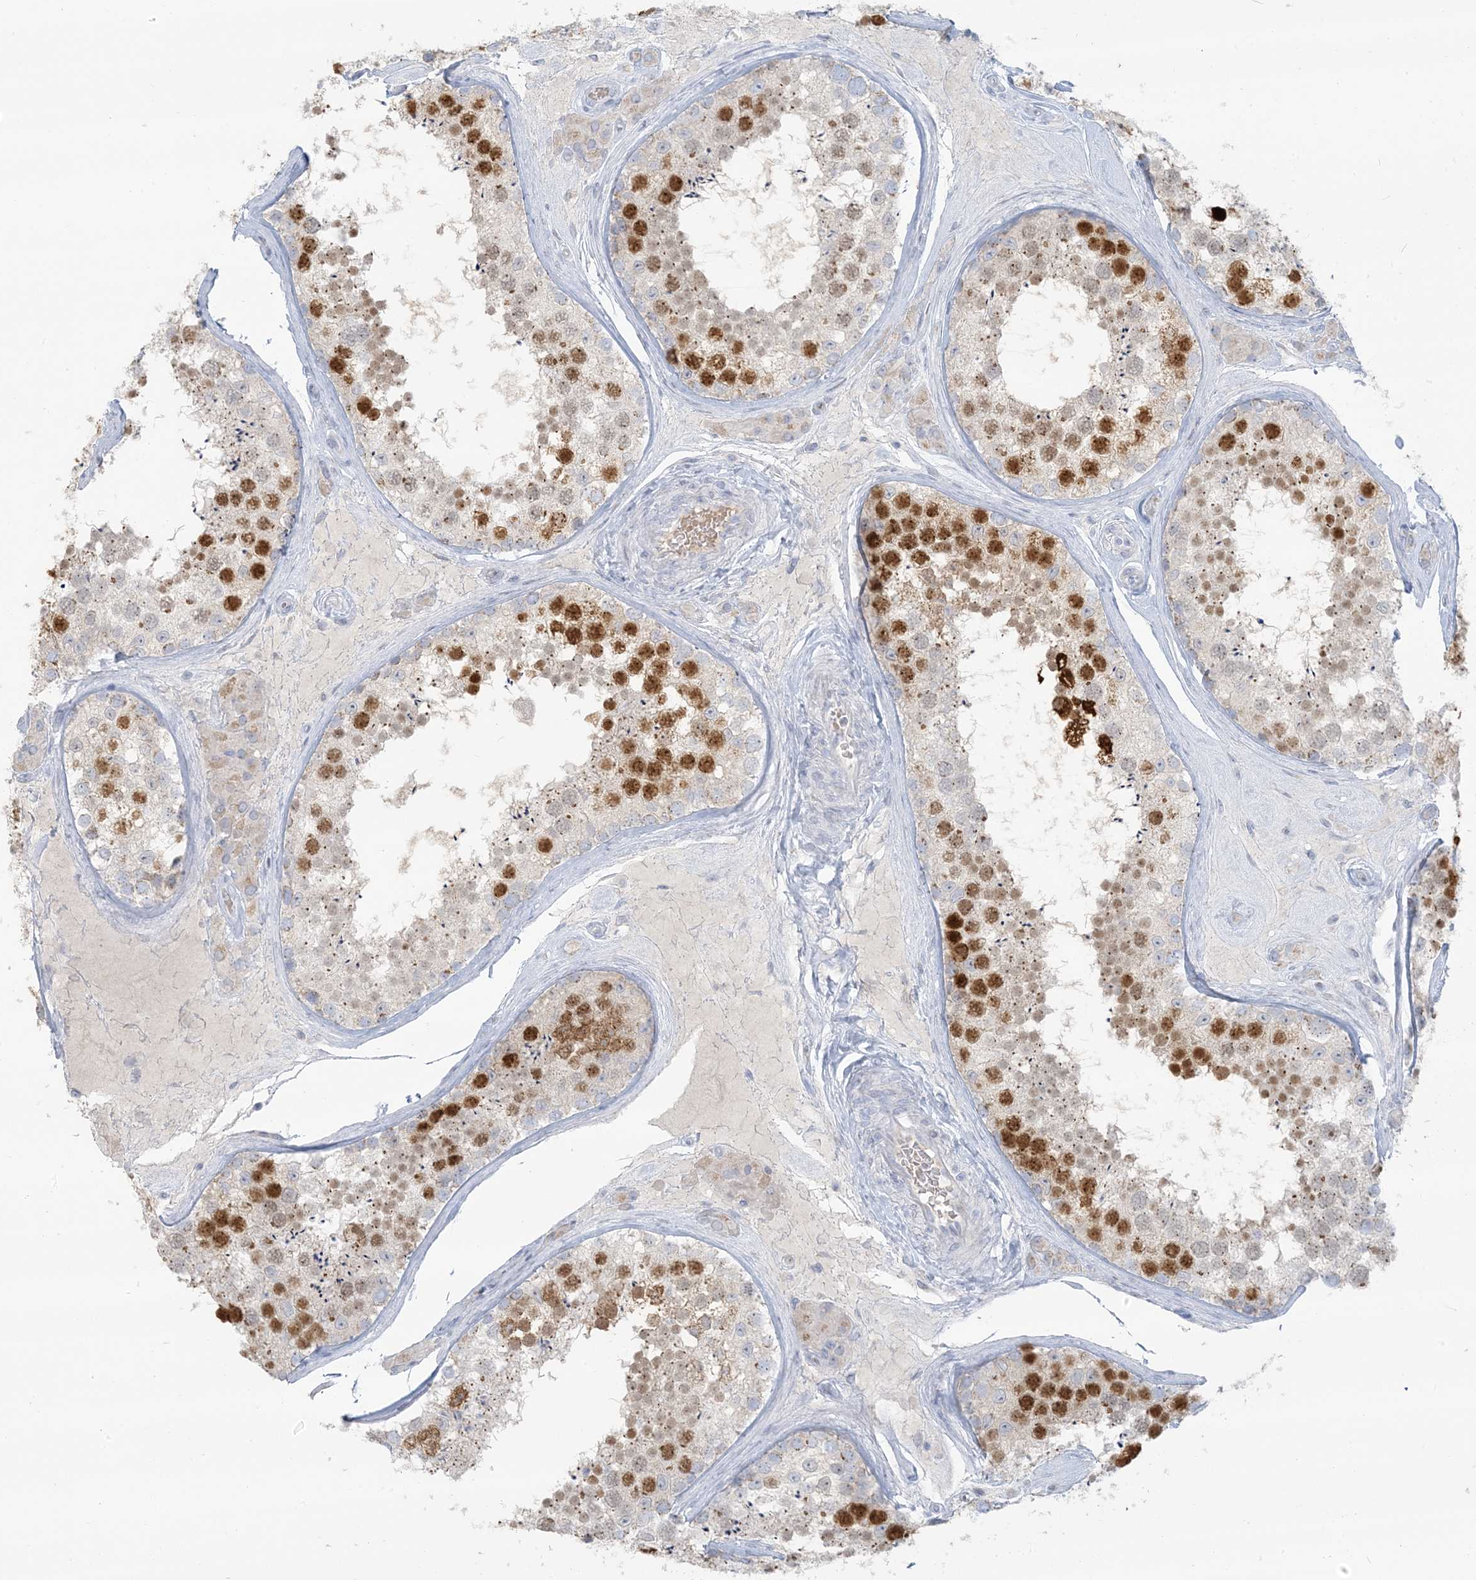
{"staining": {"intensity": "strong", "quantity": "25%-75%", "location": "cytoplasmic/membranous,nuclear"}, "tissue": "testis", "cell_type": "Cells in seminiferous ducts", "image_type": "normal", "snomed": [{"axis": "morphology", "description": "Normal tissue, NOS"}, {"axis": "topography", "description": "Testis"}], "caption": "A histopathology image showing strong cytoplasmic/membranous,nuclear expression in about 25%-75% of cells in seminiferous ducts in unremarkable testis, as visualized by brown immunohistochemical staining.", "gene": "SCML1", "patient": {"sex": "male", "age": 46}}